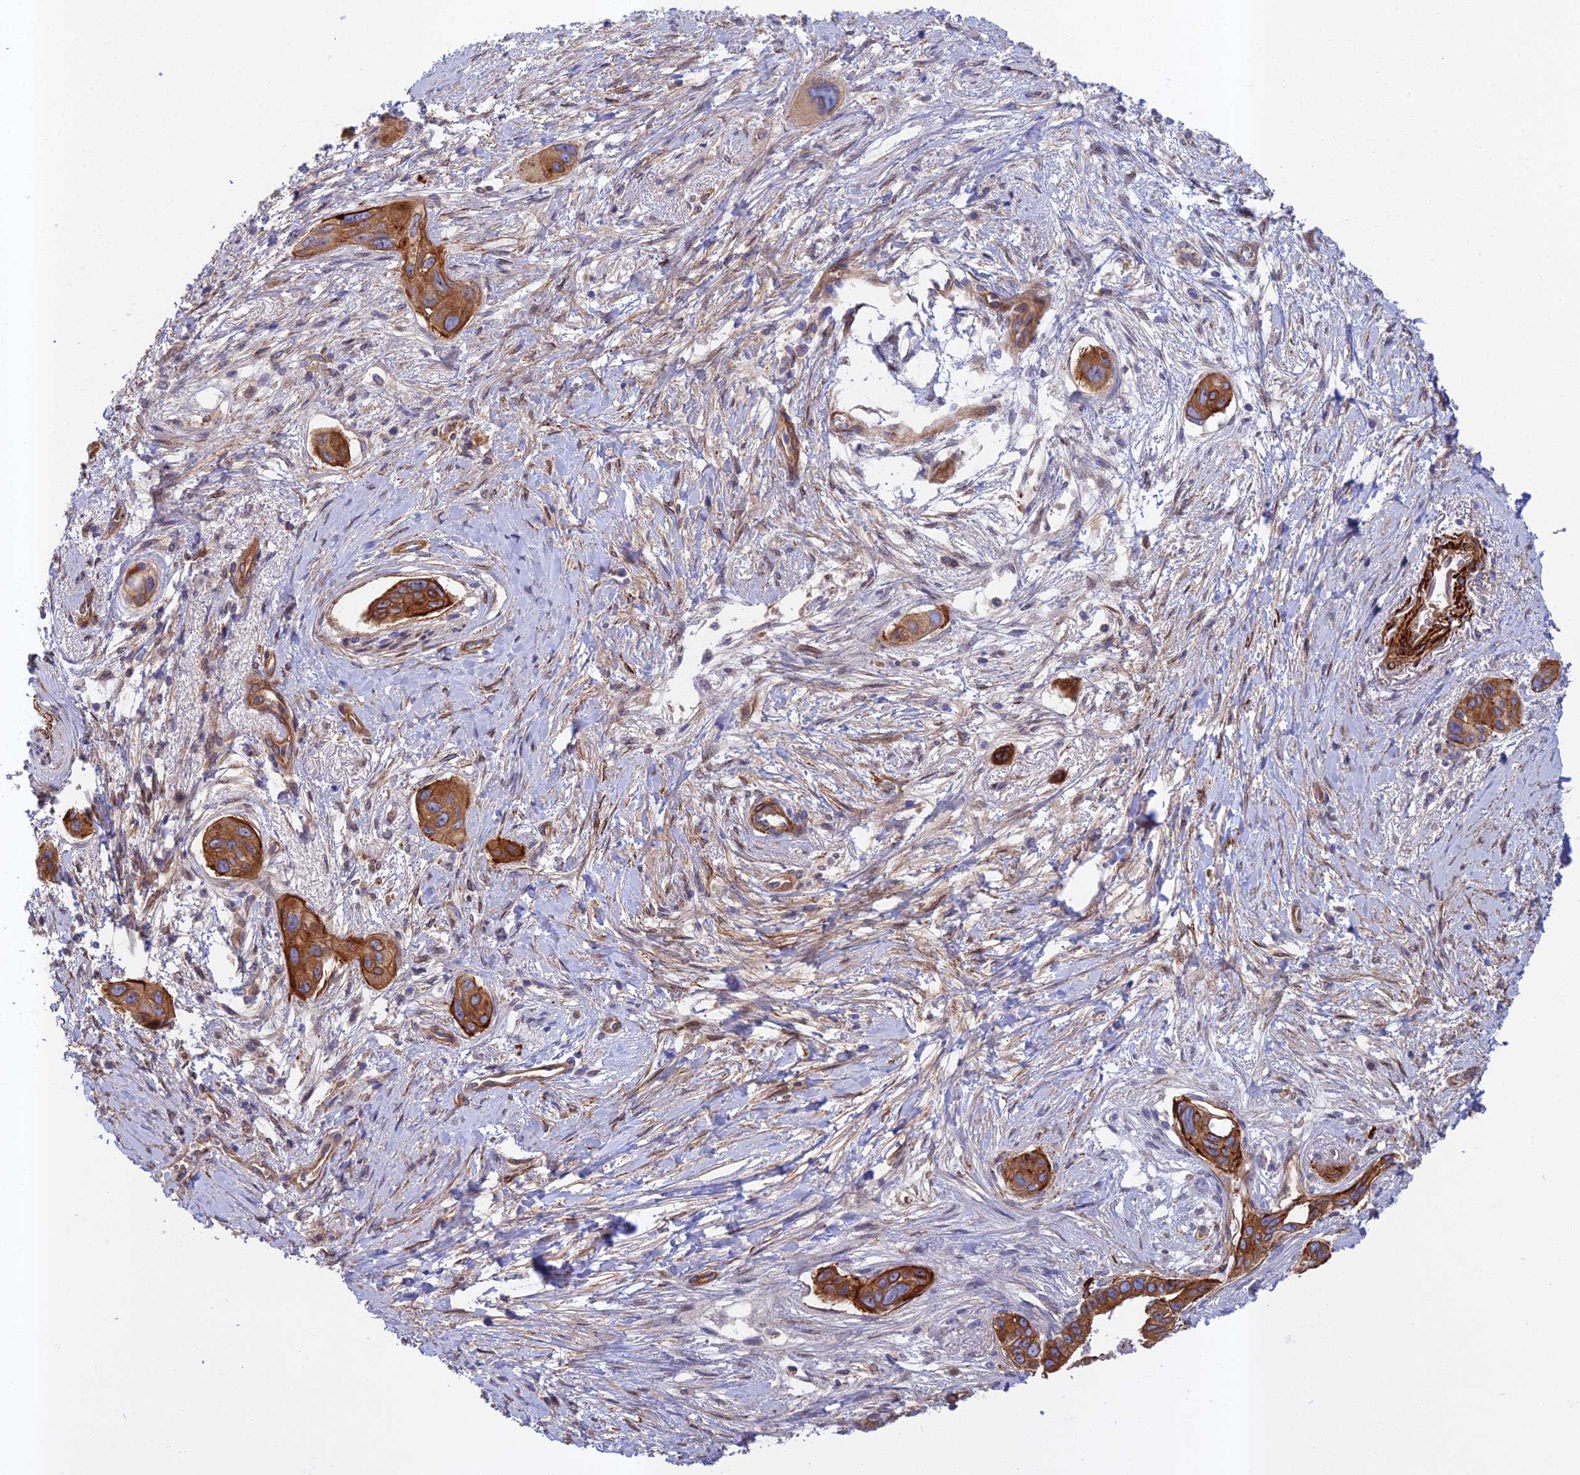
{"staining": {"intensity": "strong", "quantity": ">75%", "location": "cytoplasmic/membranous"}, "tissue": "pancreatic cancer", "cell_type": "Tumor cells", "image_type": "cancer", "snomed": [{"axis": "morphology", "description": "Adenocarcinoma, NOS"}, {"axis": "topography", "description": "Pancreas"}], "caption": "Pancreatic adenocarcinoma tissue demonstrates strong cytoplasmic/membranous staining in about >75% of tumor cells, visualized by immunohistochemistry.", "gene": "RALGAPA2", "patient": {"sex": "male", "age": 72}}